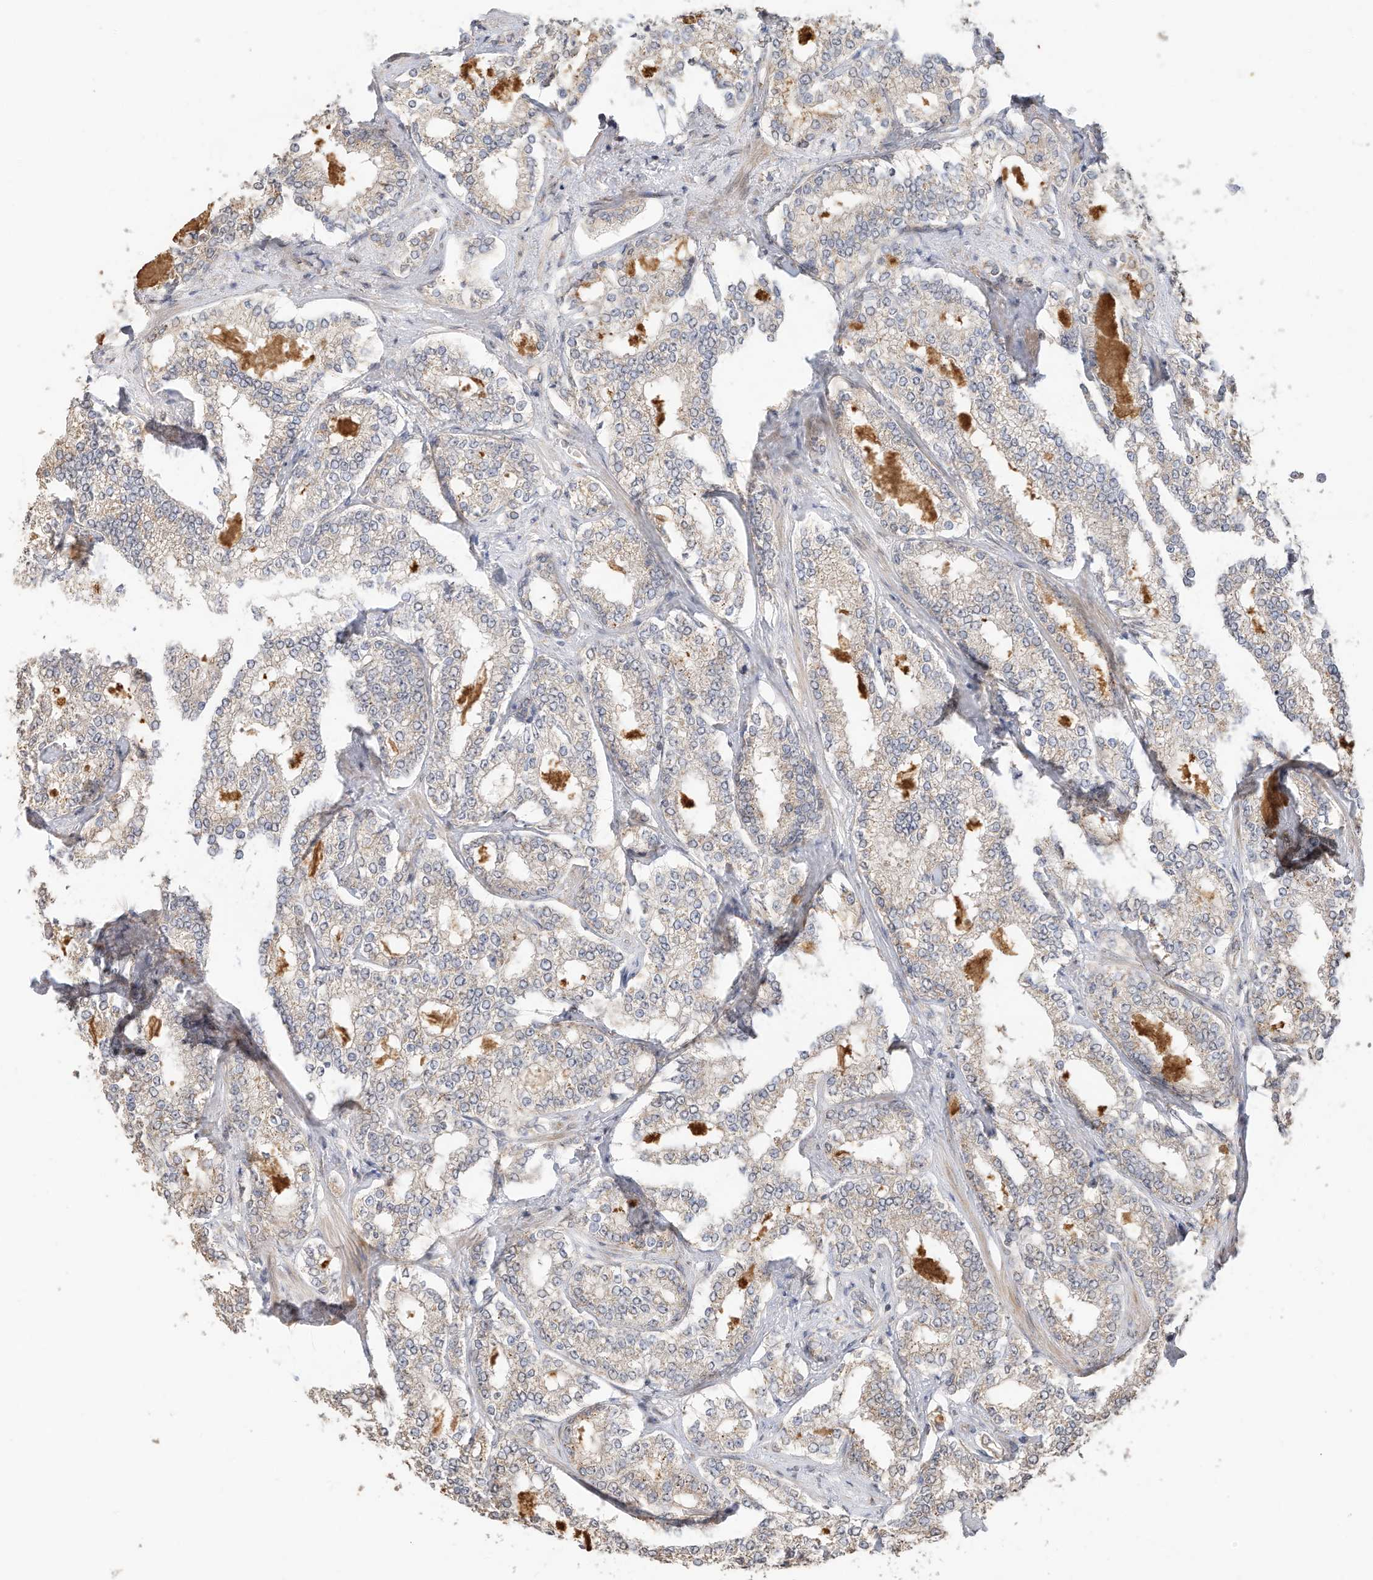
{"staining": {"intensity": "negative", "quantity": "none", "location": "none"}, "tissue": "prostate cancer", "cell_type": "Tumor cells", "image_type": "cancer", "snomed": [{"axis": "morphology", "description": "Normal tissue, NOS"}, {"axis": "morphology", "description": "Adenocarcinoma, High grade"}, {"axis": "topography", "description": "Prostate"}], "caption": "The micrograph displays no staining of tumor cells in prostate adenocarcinoma (high-grade). The staining was performed using DAB to visualize the protein expression in brown, while the nuclei were stained in blue with hematoxylin (Magnification: 20x).", "gene": "CAGE1", "patient": {"sex": "male", "age": 83}}